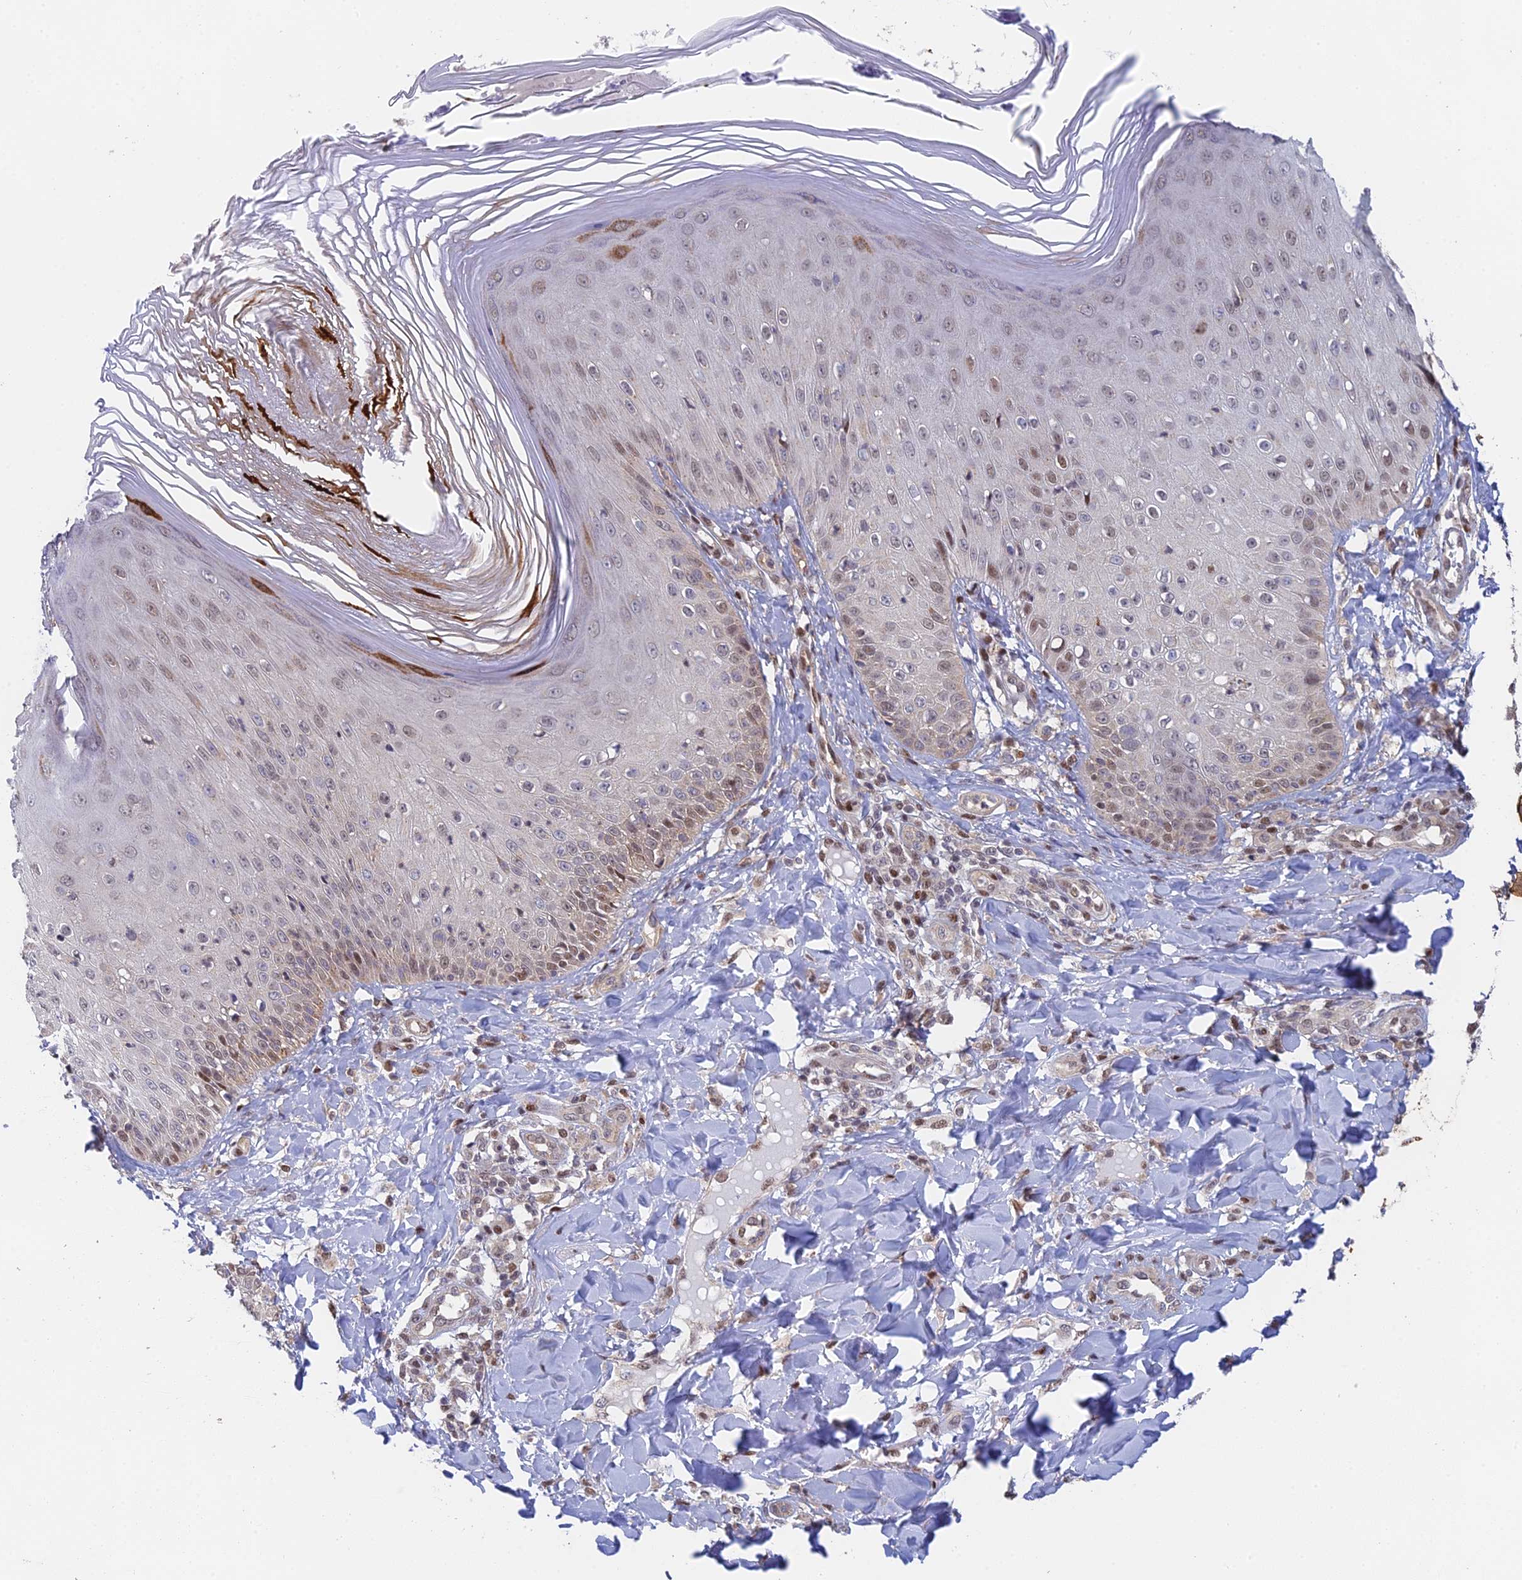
{"staining": {"intensity": "strong", "quantity": "<25%", "location": "cytoplasmic/membranous,nuclear"}, "tissue": "skin", "cell_type": "Epidermal cells", "image_type": "normal", "snomed": [{"axis": "morphology", "description": "Normal tissue, NOS"}, {"axis": "morphology", "description": "Inflammation, NOS"}, {"axis": "topography", "description": "Soft tissue"}, {"axis": "topography", "description": "Anal"}], "caption": "Protein staining reveals strong cytoplasmic/membranous,nuclear staining in about <25% of epidermal cells in normal skin.", "gene": "MRPL17", "patient": {"sex": "female", "age": 15}}